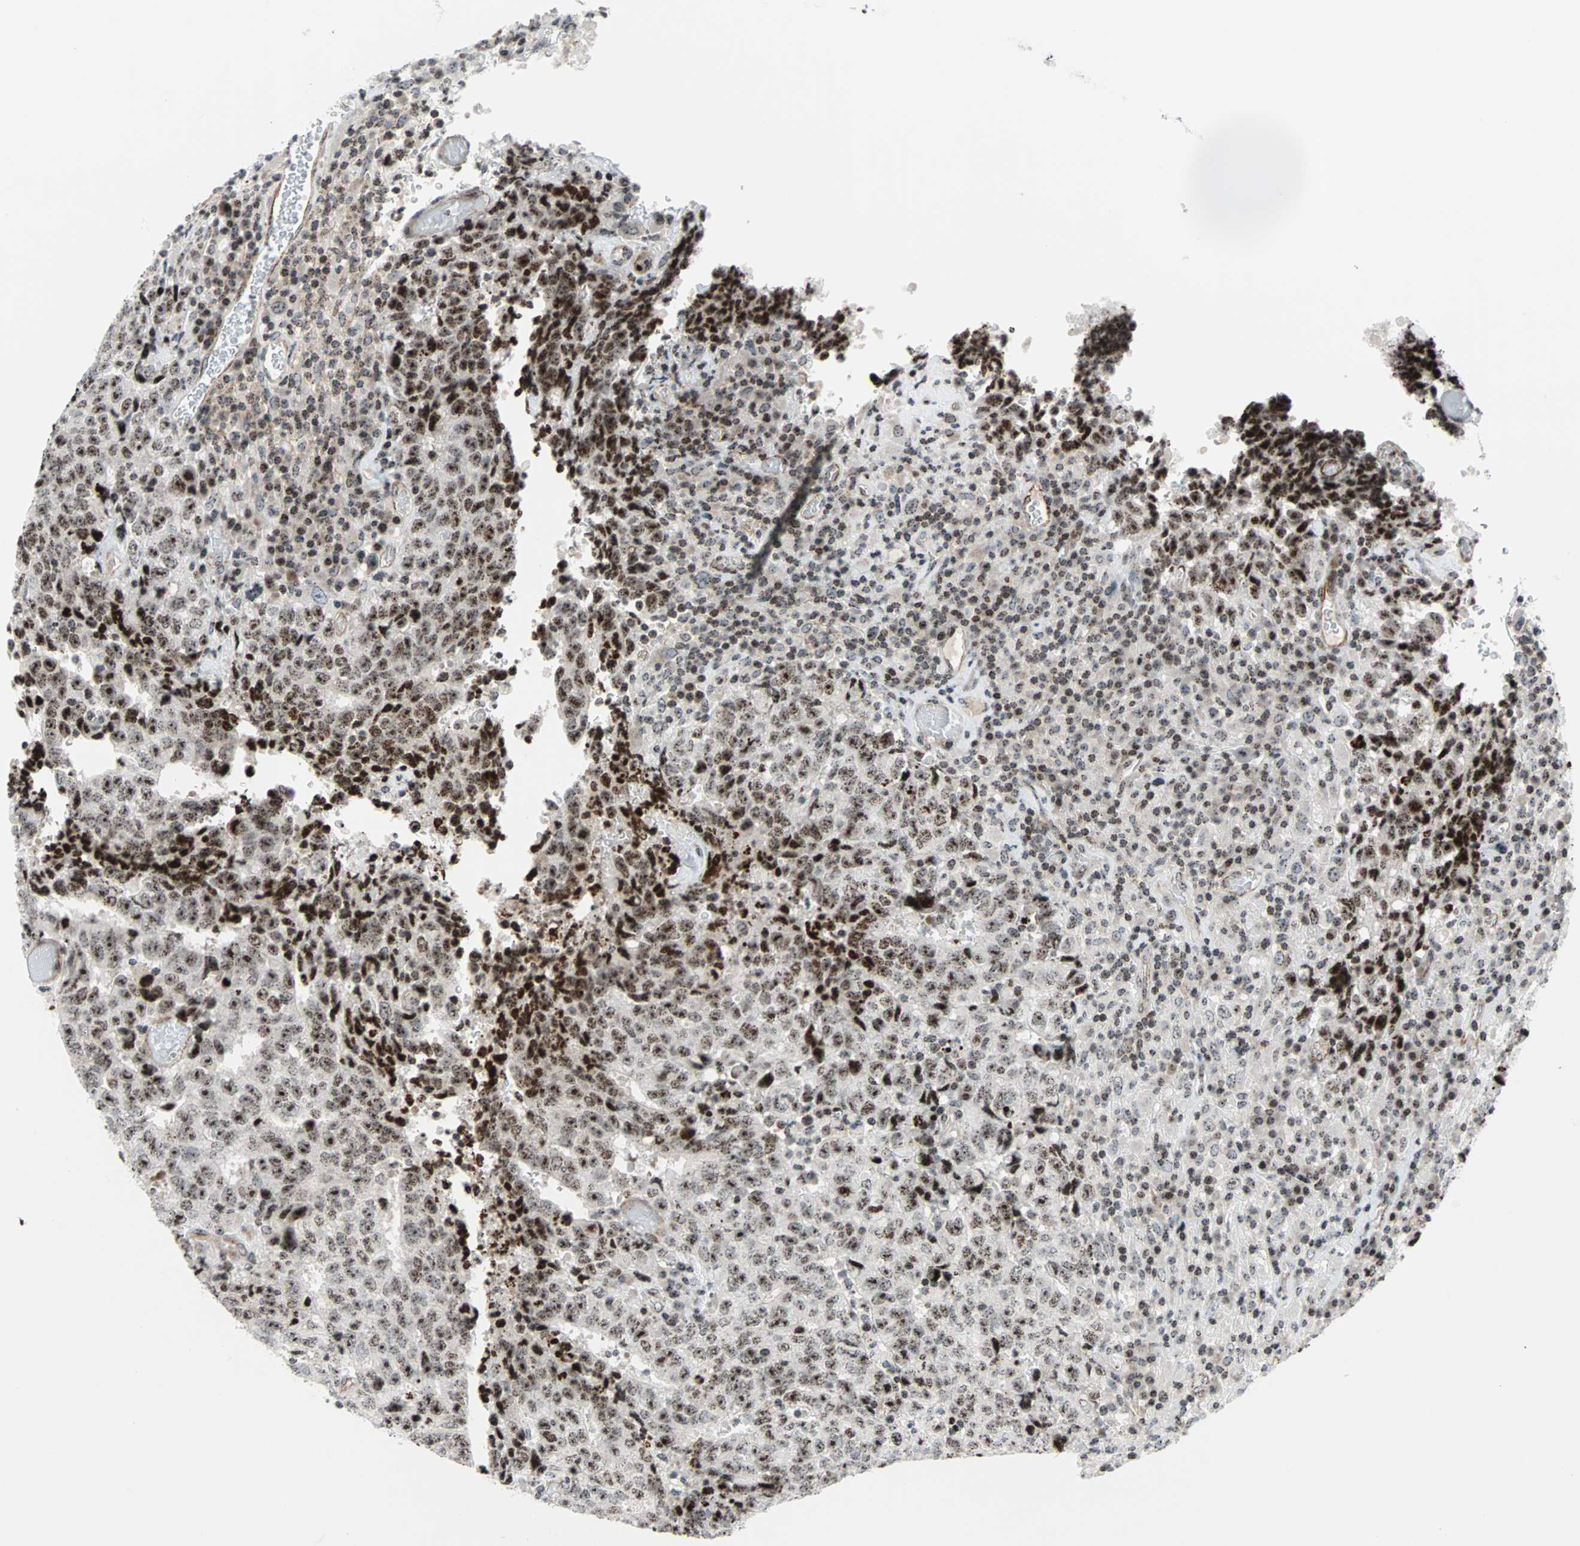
{"staining": {"intensity": "weak", "quantity": ">75%", "location": "nuclear"}, "tissue": "testis cancer", "cell_type": "Tumor cells", "image_type": "cancer", "snomed": [{"axis": "morphology", "description": "Necrosis, NOS"}, {"axis": "morphology", "description": "Carcinoma, Embryonal, NOS"}, {"axis": "topography", "description": "Testis"}], "caption": "High-power microscopy captured an IHC image of testis cancer, revealing weak nuclear expression in approximately >75% of tumor cells.", "gene": "CENPA", "patient": {"sex": "male", "age": 19}}